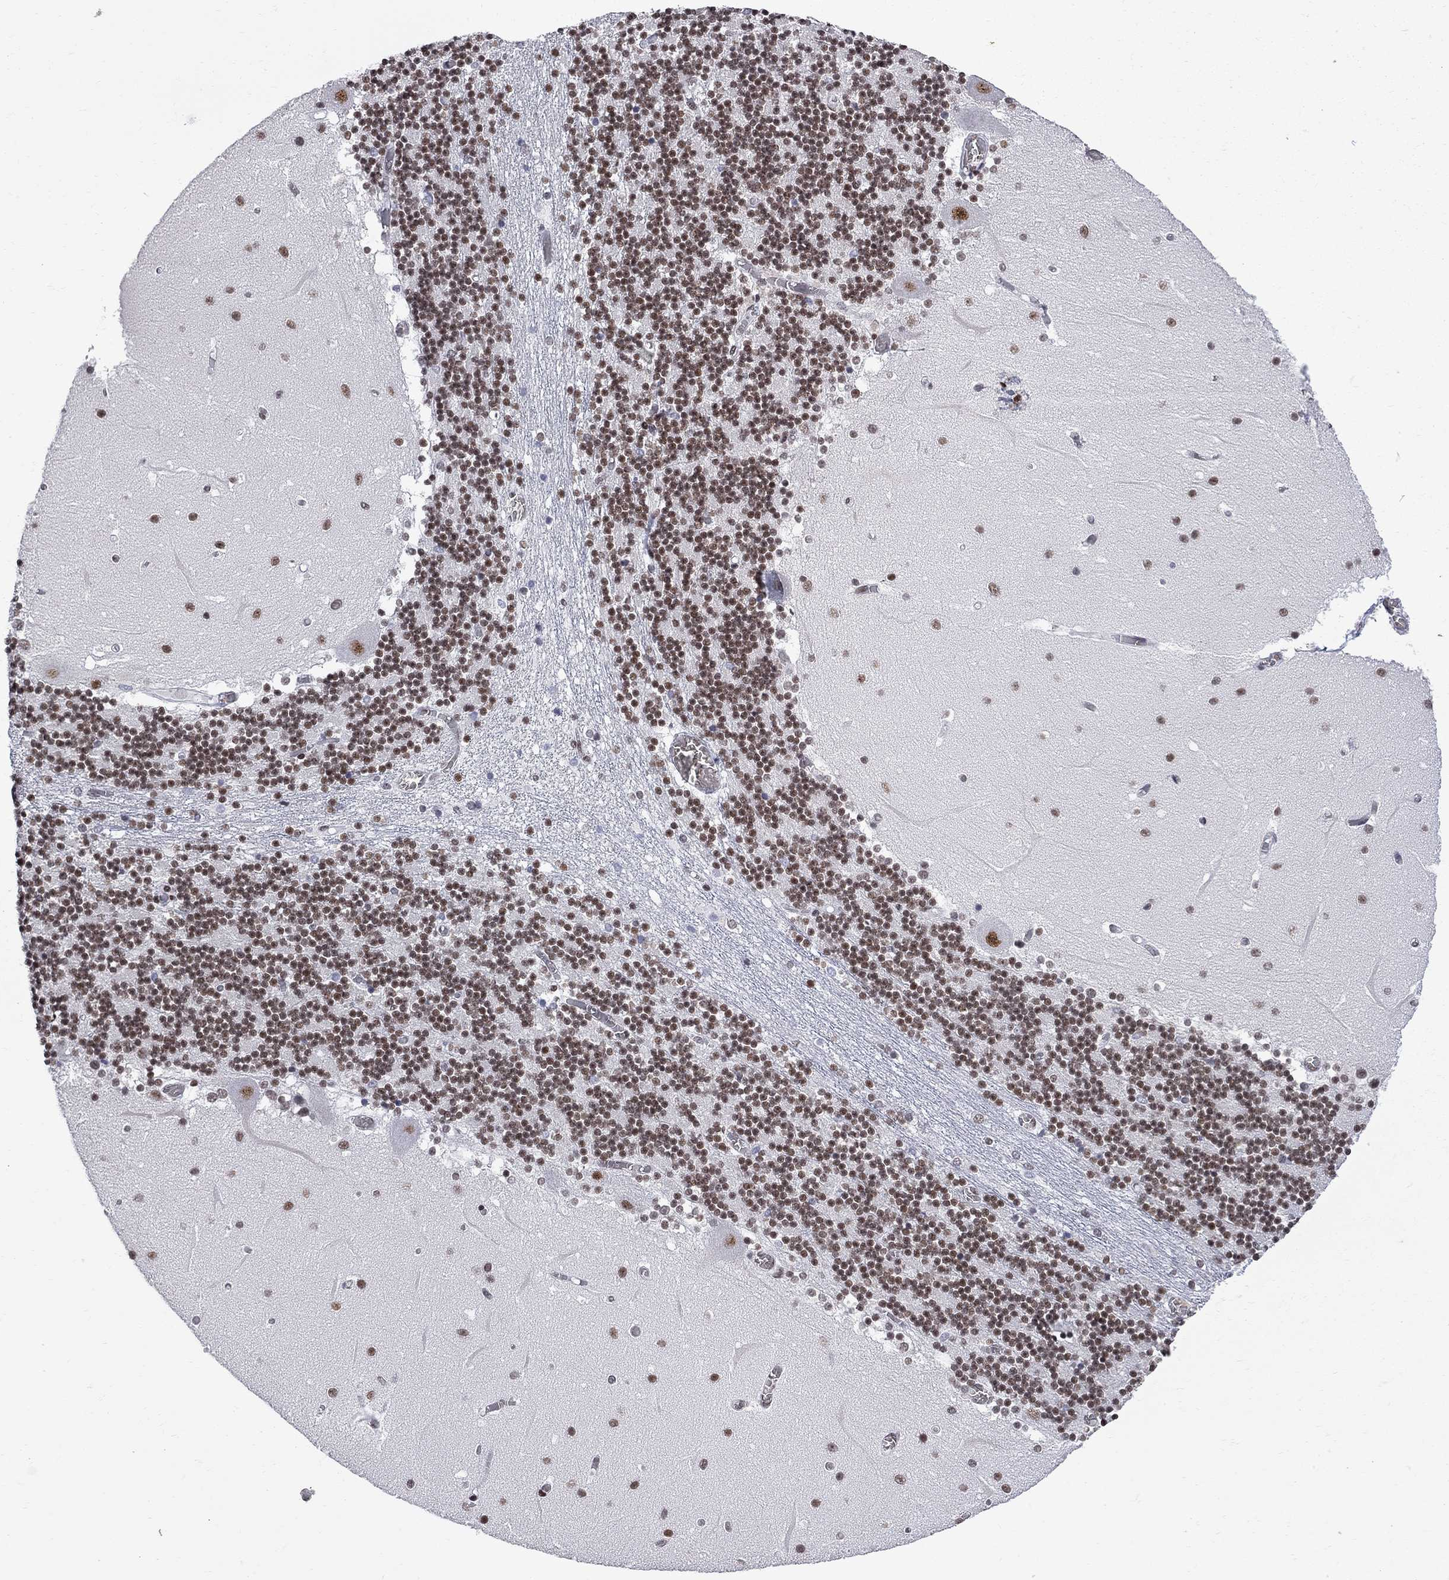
{"staining": {"intensity": "moderate", "quantity": ">75%", "location": "nuclear"}, "tissue": "cerebellum", "cell_type": "Cells in granular layer", "image_type": "normal", "snomed": [{"axis": "morphology", "description": "Normal tissue, NOS"}, {"axis": "topography", "description": "Cerebellum"}], "caption": "Moderate nuclear staining is seen in about >75% of cells in granular layer in benign cerebellum.", "gene": "ZBTB47", "patient": {"sex": "female", "age": 28}}